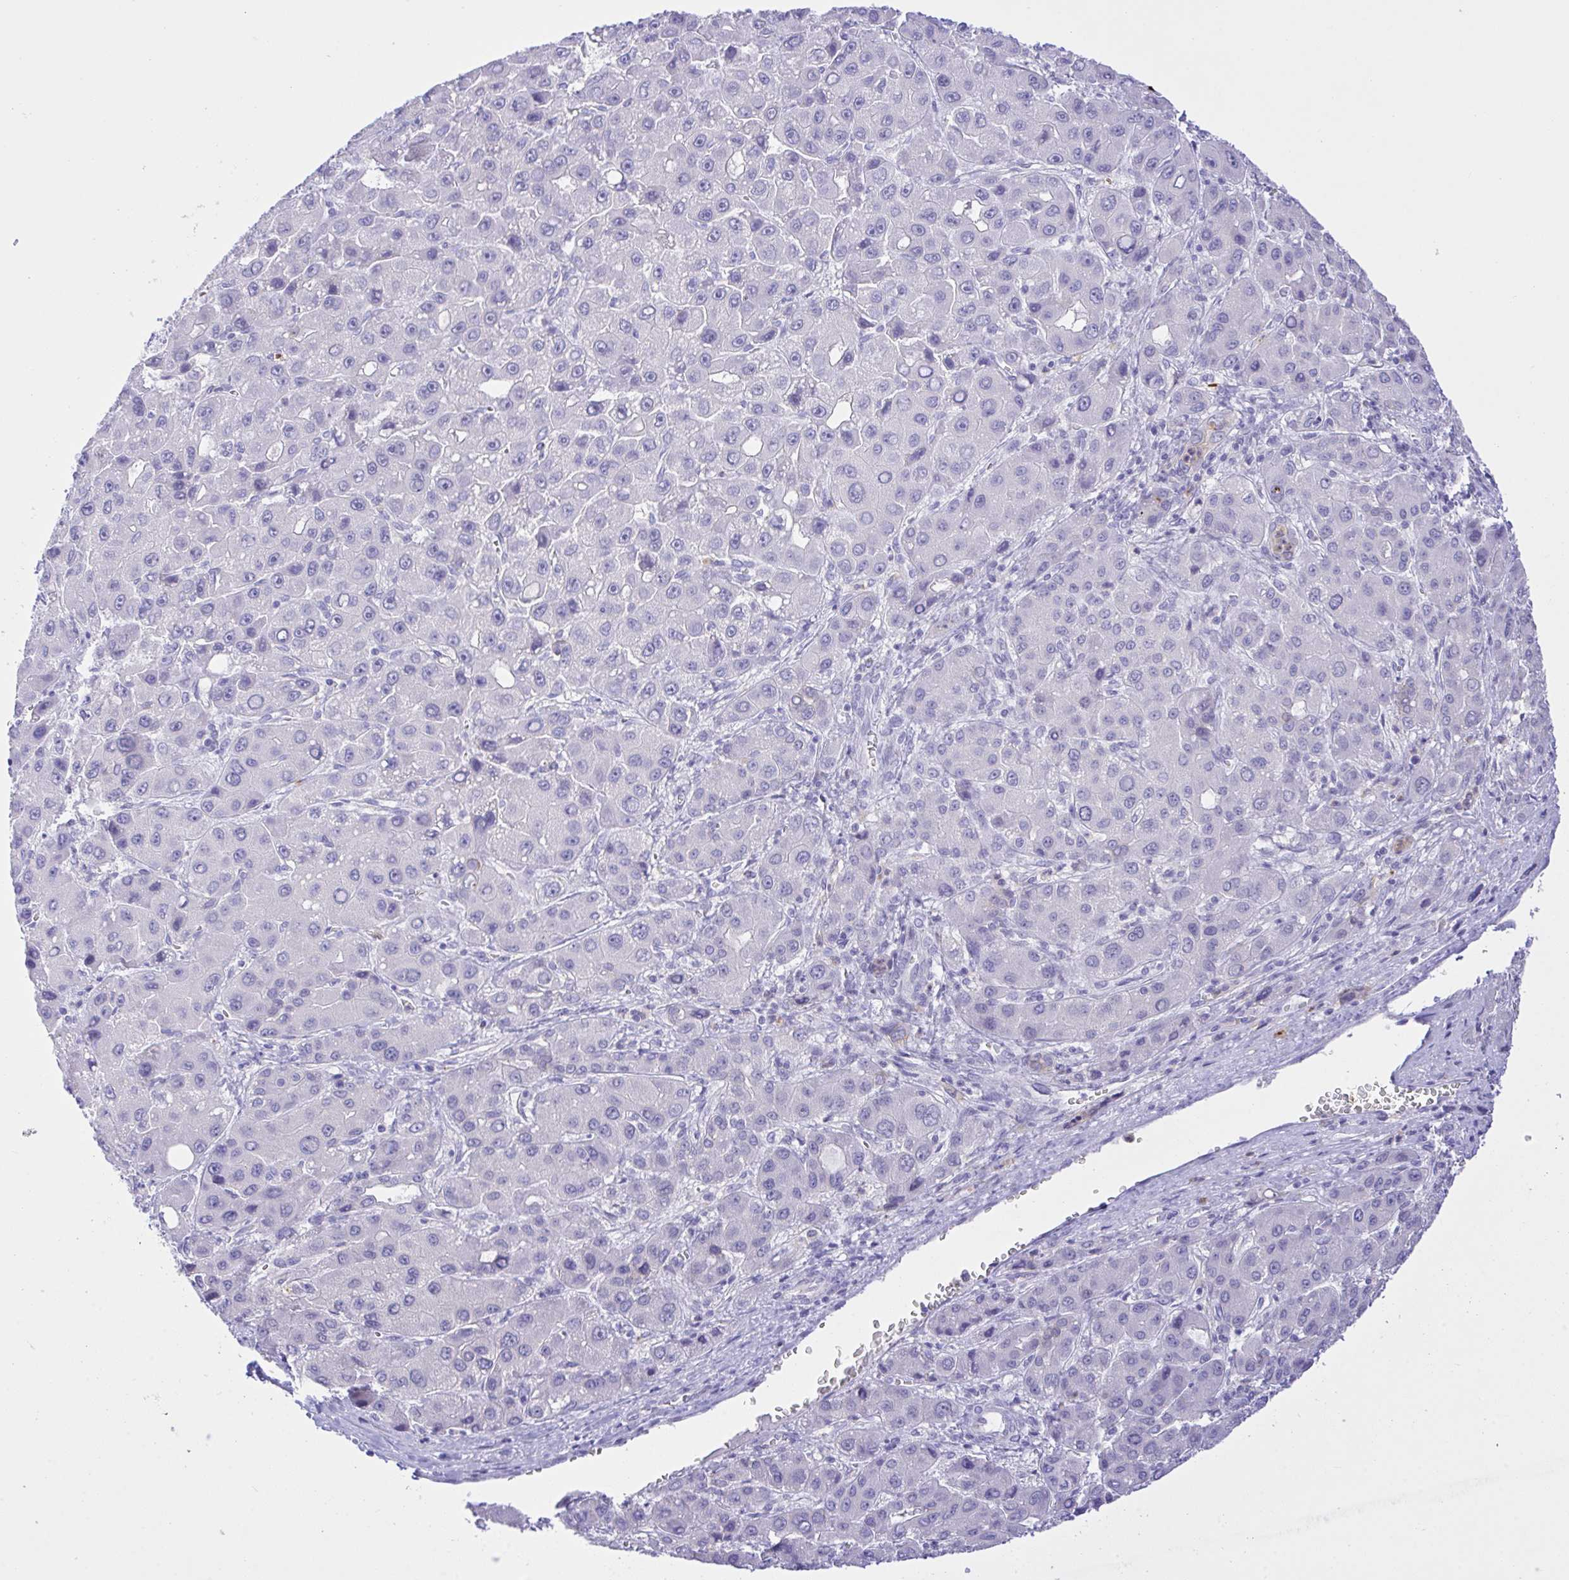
{"staining": {"intensity": "negative", "quantity": "none", "location": "none"}, "tissue": "liver cancer", "cell_type": "Tumor cells", "image_type": "cancer", "snomed": [{"axis": "morphology", "description": "Carcinoma, Hepatocellular, NOS"}, {"axis": "topography", "description": "Liver"}], "caption": "Tumor cells show no significant protein positivity in liver cancer (hepatocellular carcinoma).", "gene": "ZNF221", "patient": {"sex": "male", "age": 55}}